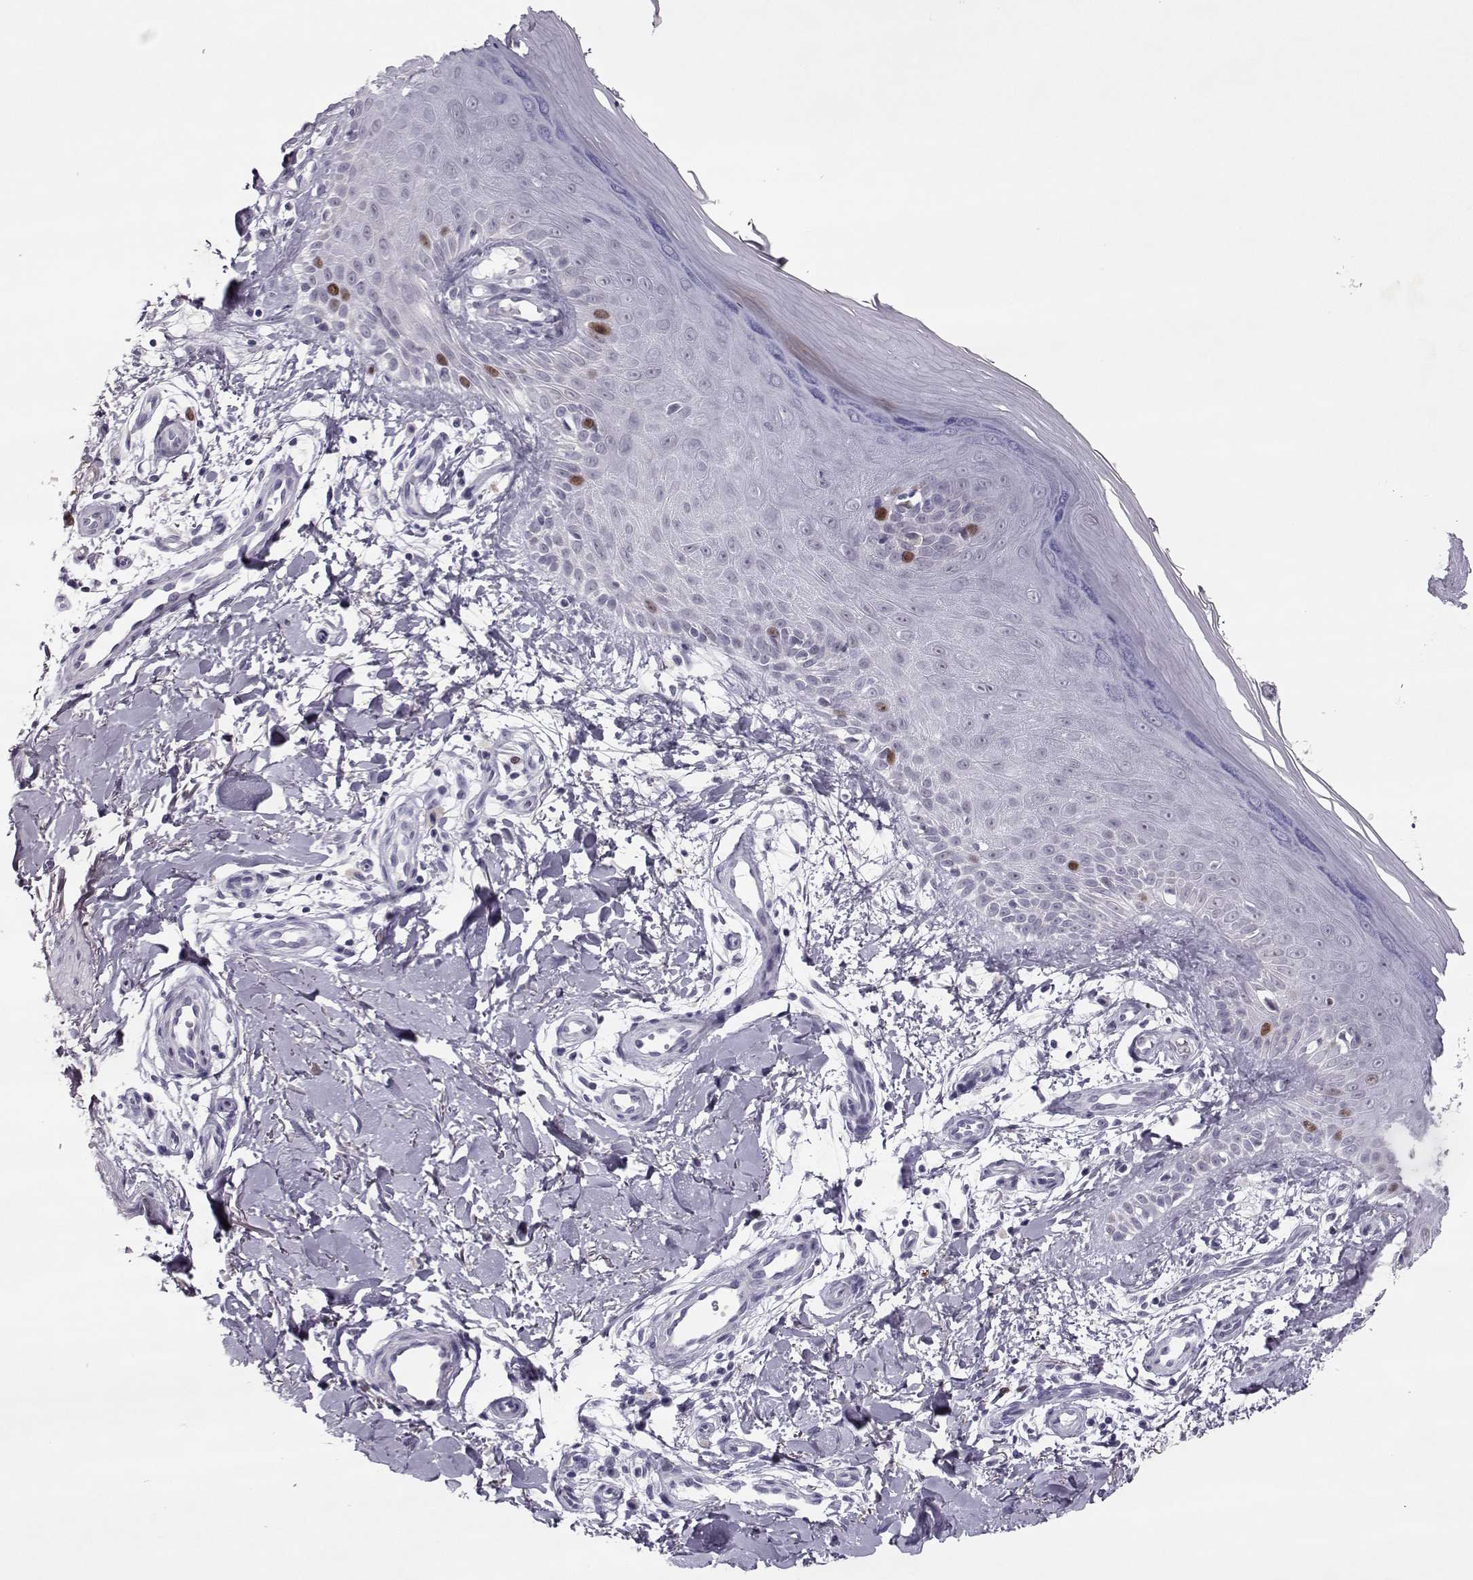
{"staining": {"intensity": "negative", "quantity": "none", "location": "none"}, "tissue": "skin", "cell_type": "Fibroblasts", "image_type": "normal", "snomed": [{"axis": "morphology", "description": "Normal tissue, NOS"}, {"axis": "morphology", "description": "Inflammation, NOS"}, {"axis": "morphology", "description": "Fibrosis, NOS"}, {"axis": "topography", "description": "Skin"}], "caption": "An immunohistochemistry (IHC) histopathology image of benign skin is shown. There is no staining in fibroblasts of skin.", "gene": "SGO1", "patient": {"sex": "male", "age": 71}}